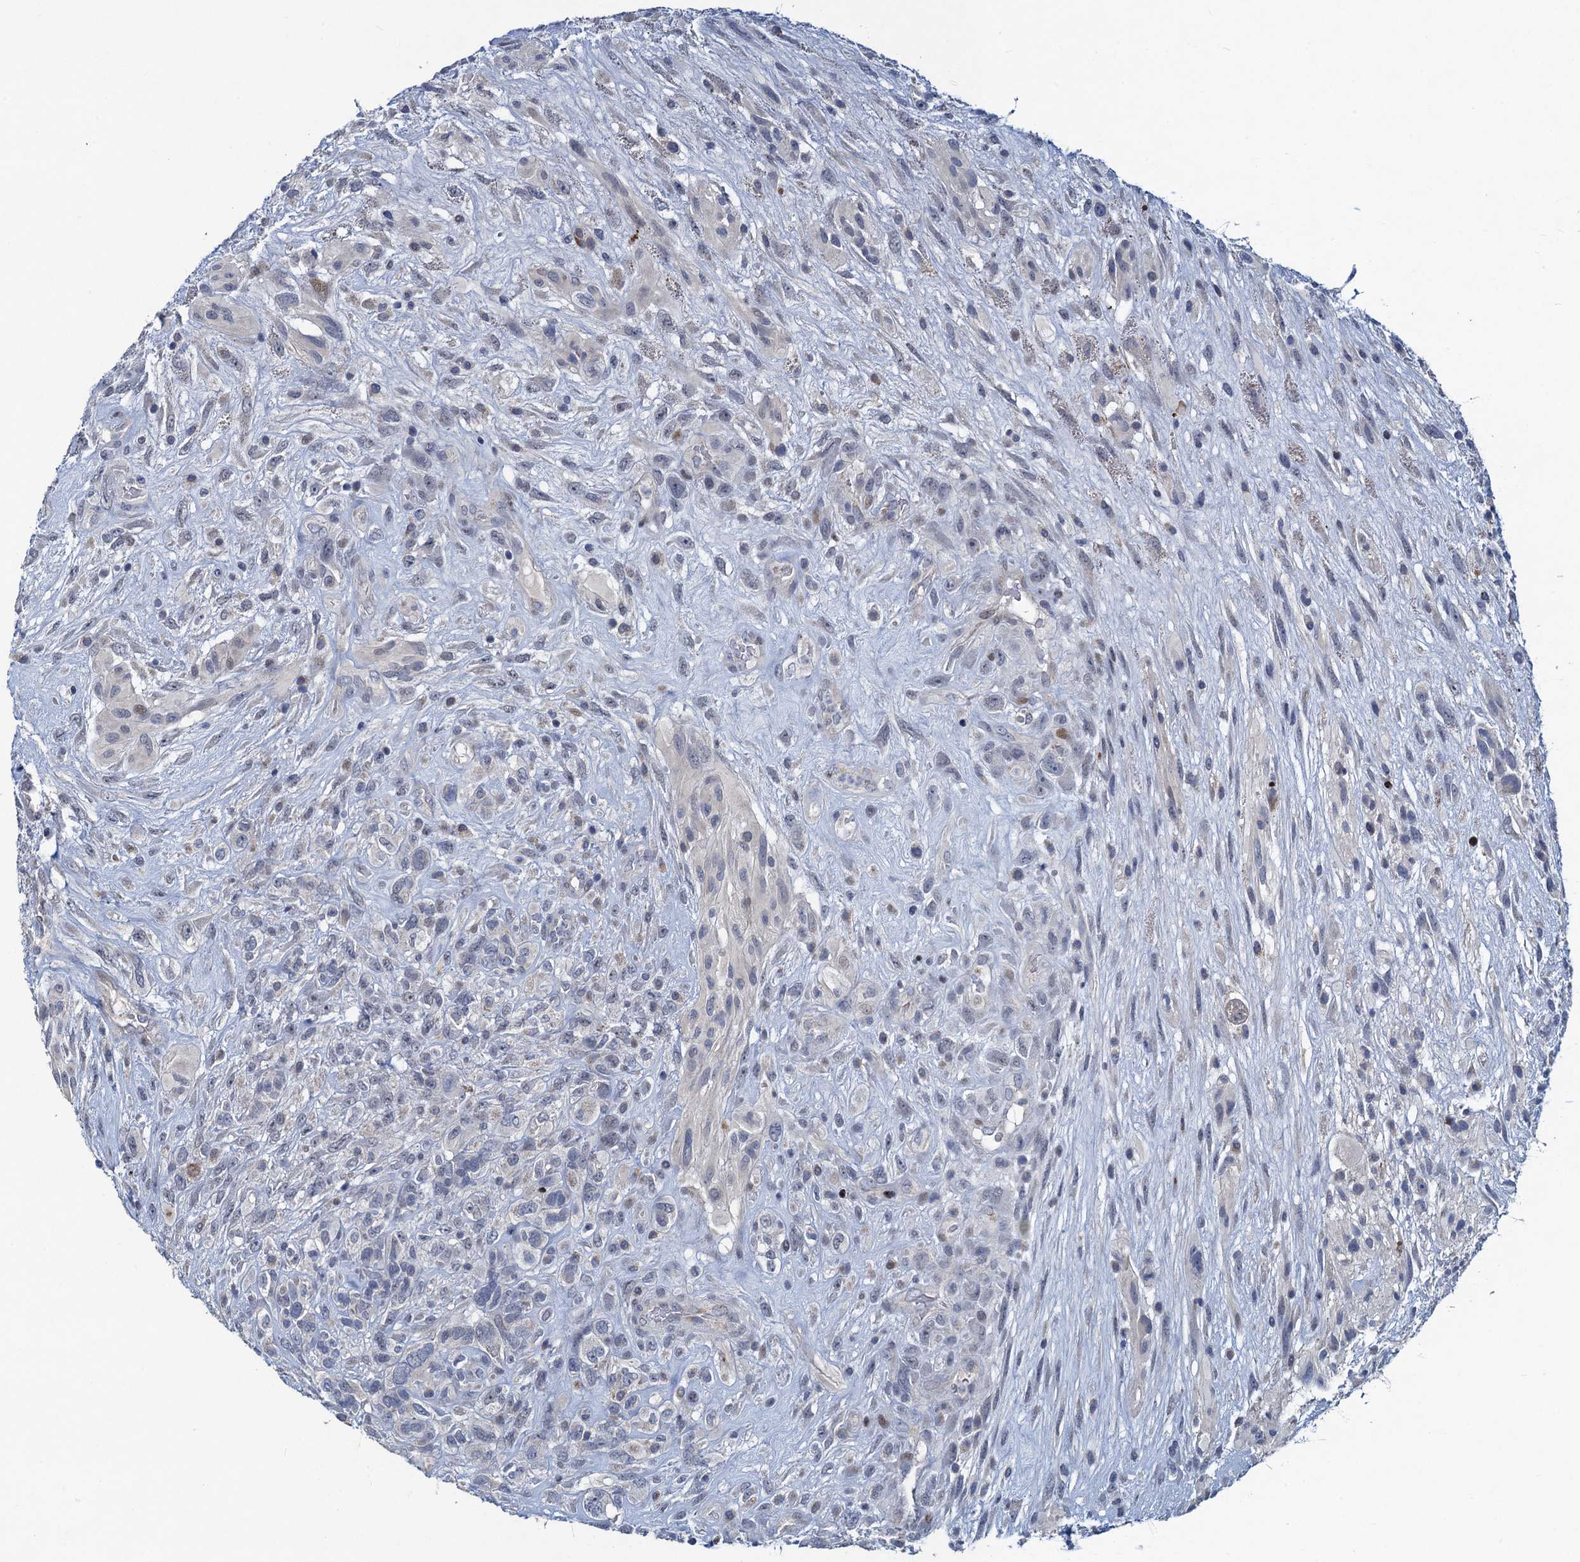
{"staining": {"intensity": "negative", "quantity": "none", "location": "none"}, "tissue": "glioma", "cell_type": "Tumor cells", "image_type": "cancer", "snomed": [{"axis": "morphology", "description": "Glioma, malignant, High grade"}, {"axis": "topography", "description": "Brain"}], "caption": "An image of glioma stained for a protein shows no brown staining in tumor cells.", "gene": "ATOSA", "patient": {"sex": "male", "age": 61}}